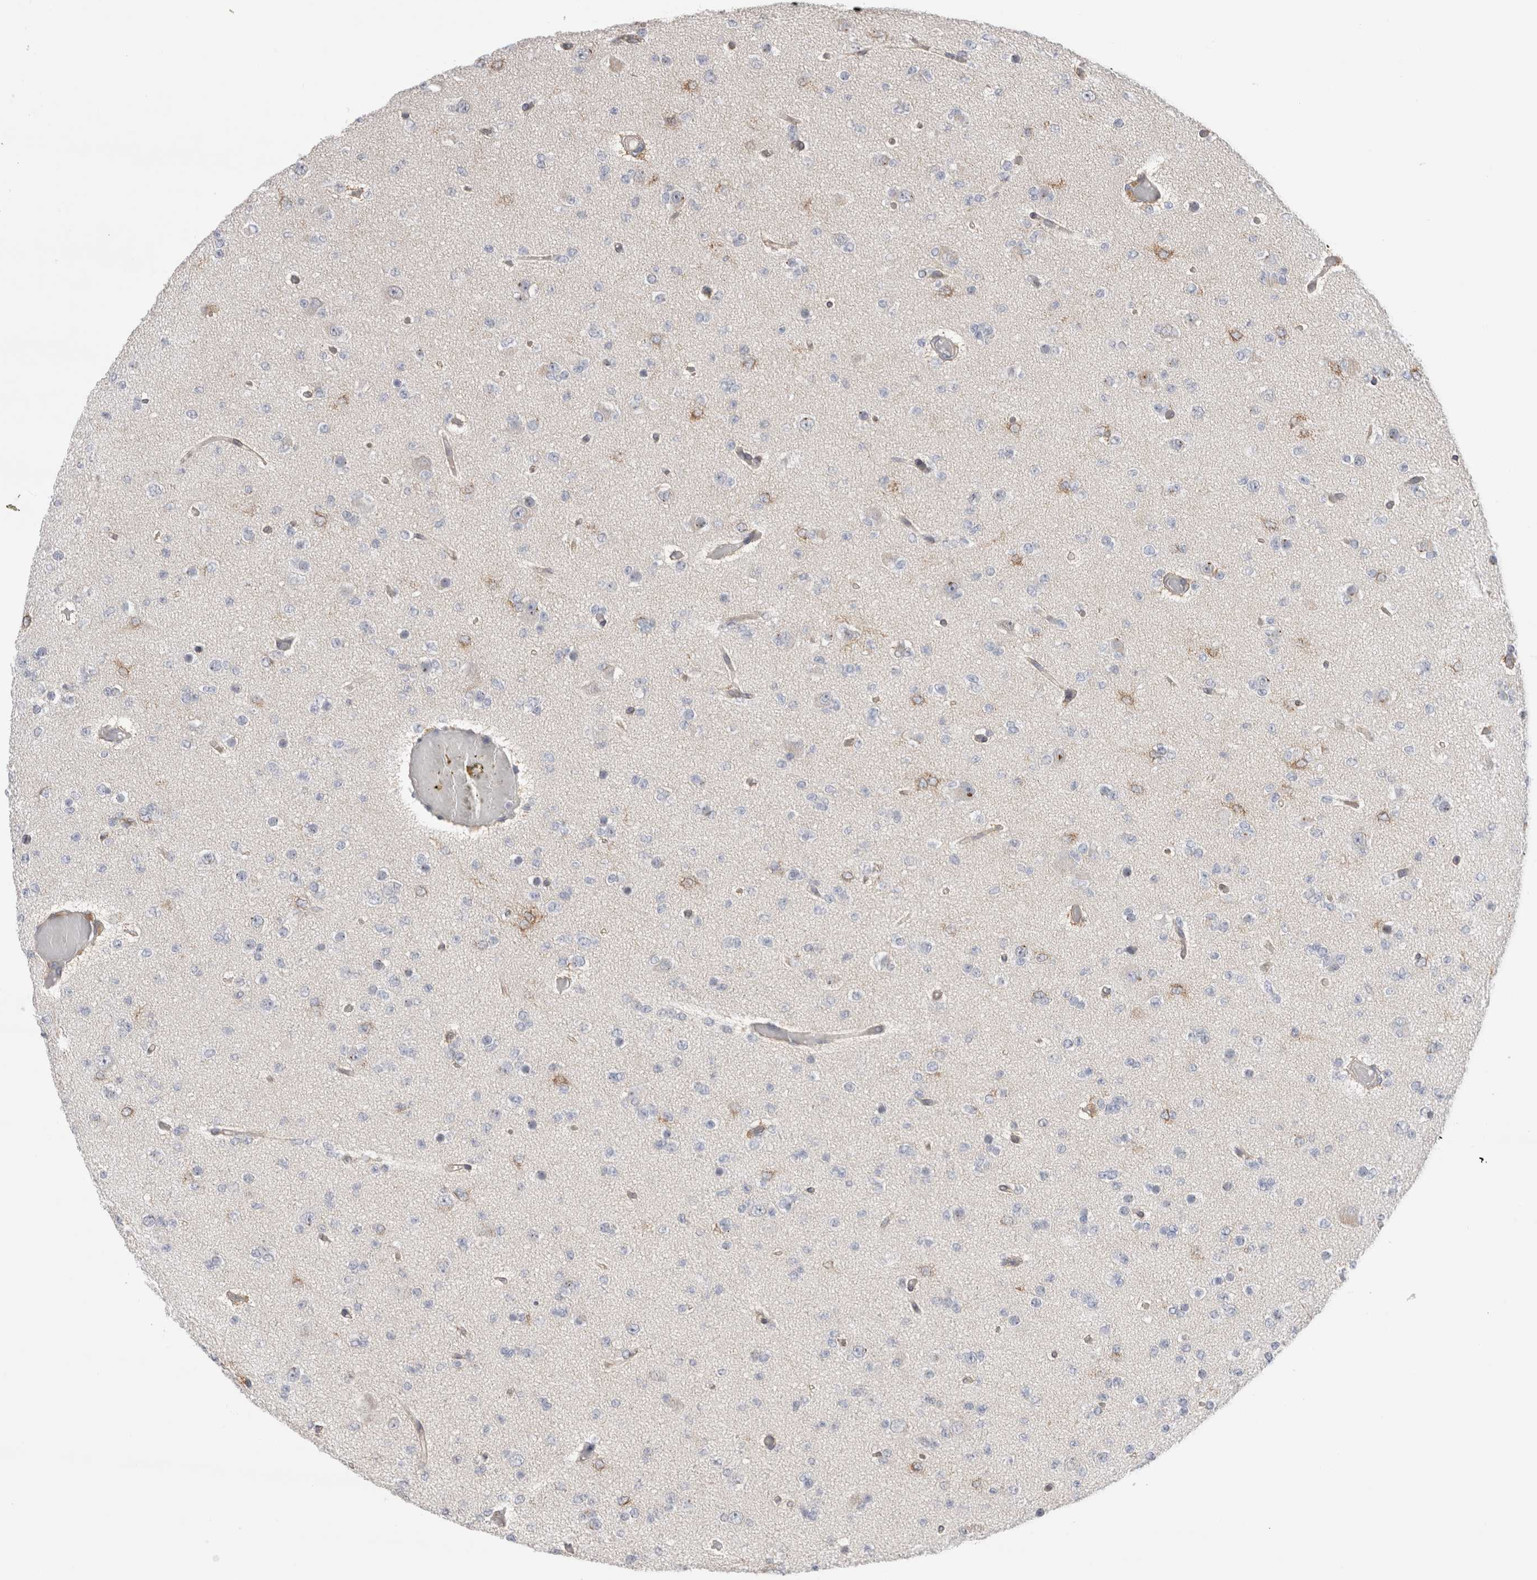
{"staining": {"intensity": "negative", "quantity": "none", "location": "none"}, "tissue": "glioma", "cell_type": "Tumor cells", "image_type": "cancer", "snomed": [{"axis": "morphology", "description": "Glioma, malignant, Low grade"}, {"axis": "topography", "description": "Brain"}], "caption": "Malignant glioma (low-grade) stained for a protein using immunohistochemistry displays no expression tumor cells.", "gene": "SYTL5", "patient": {"sex": "female", "age": 22}}